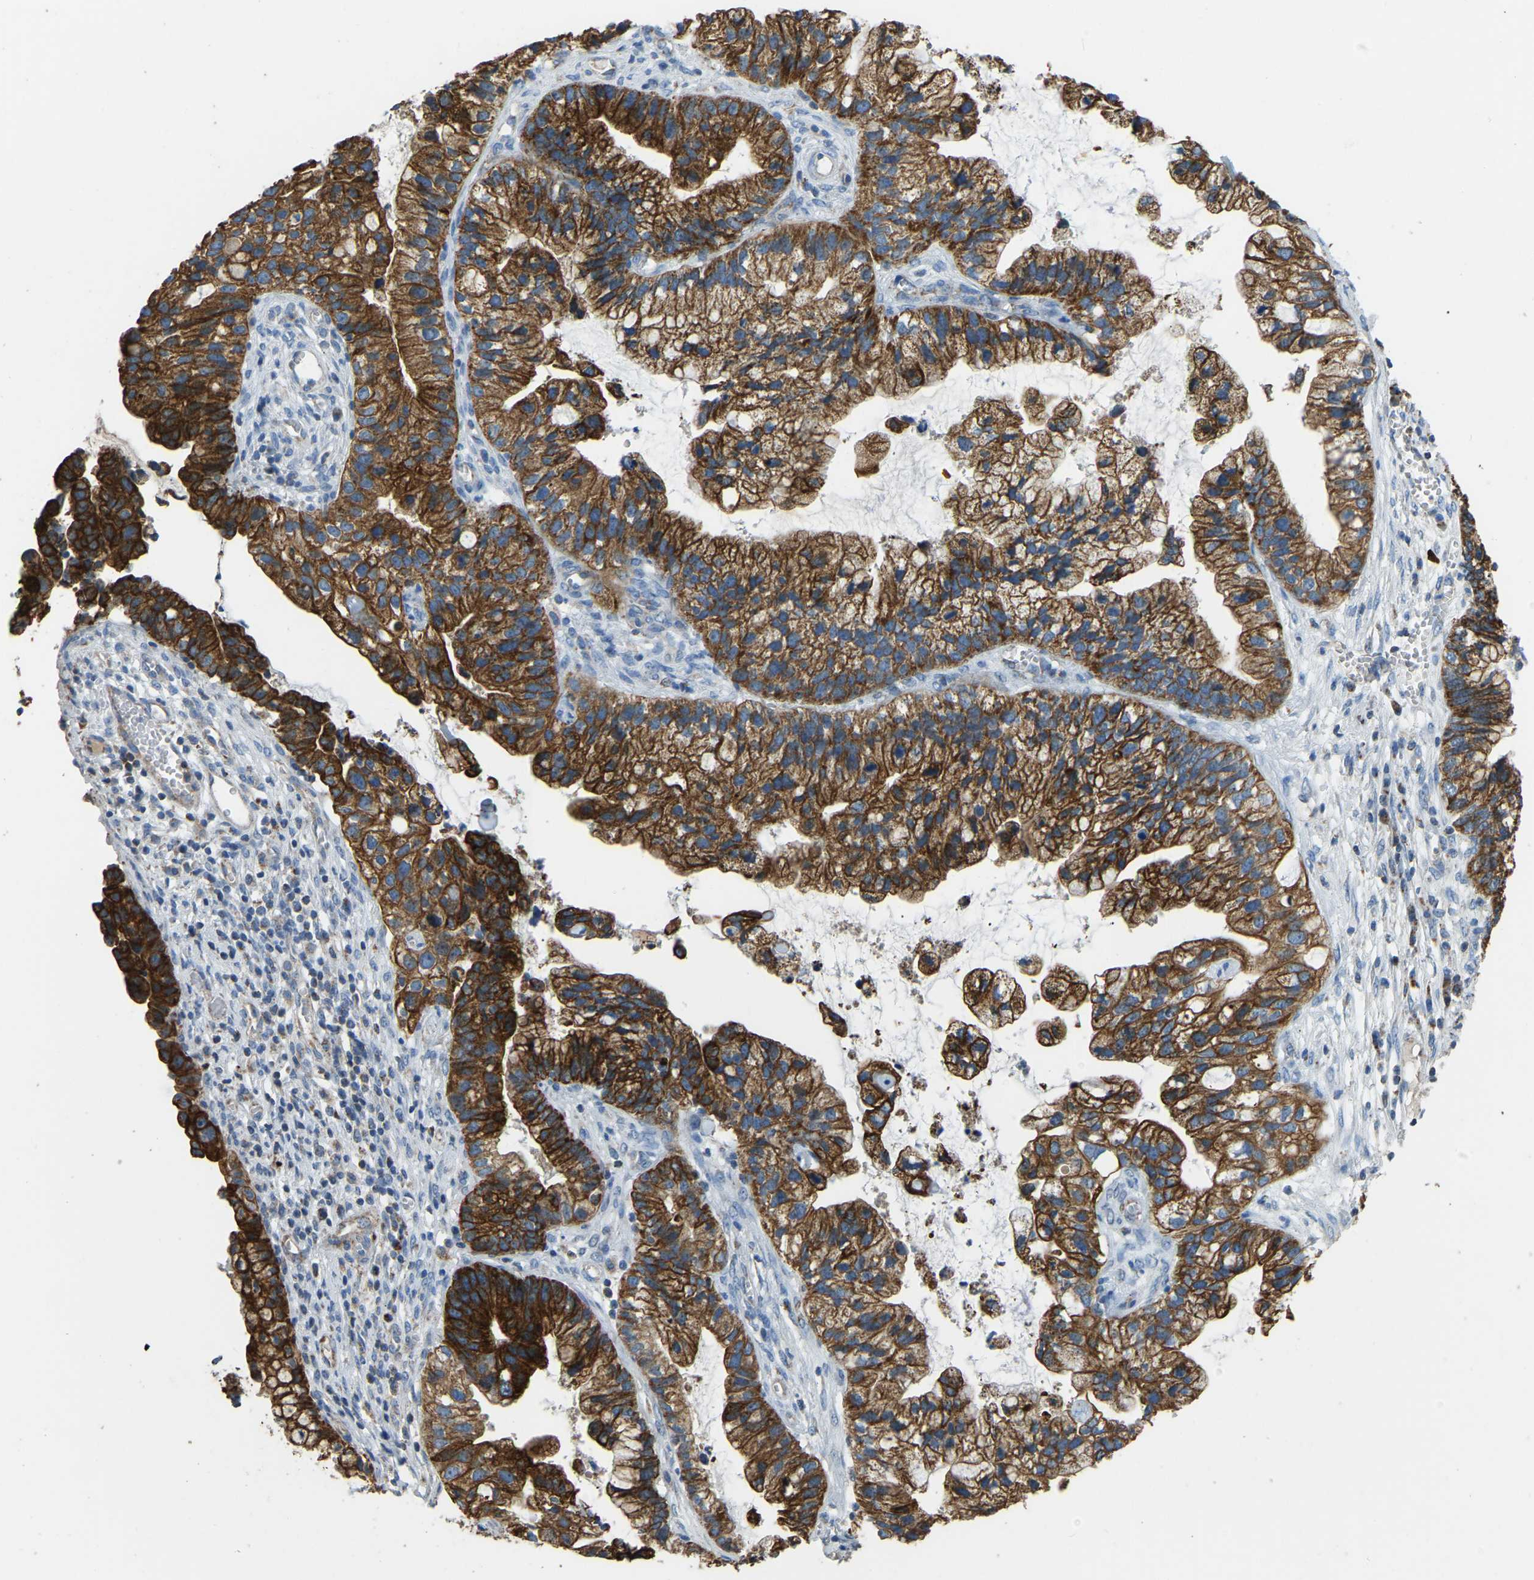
{"staining": {"intensity": "strong", "quantity": ">75%", "location": "cytoplasmic/membranous"}, "tissue": "cervical cancer", "cell_type": "Tumor cells", "image_type": "cancer", "snomed": [{"axis": "morphology", "description": "Adenocarcinoma, NOS"}, {"axis": "topography", "description": "Cervix"}], "caption": "Protein staining exhibits strong cytoplasmic/membranous positivity in approximately >75% of tumor cells in cervical adenocarcinoma.", "gene": "ZNF200", "patient": {"sex": "female", "age": 44}}